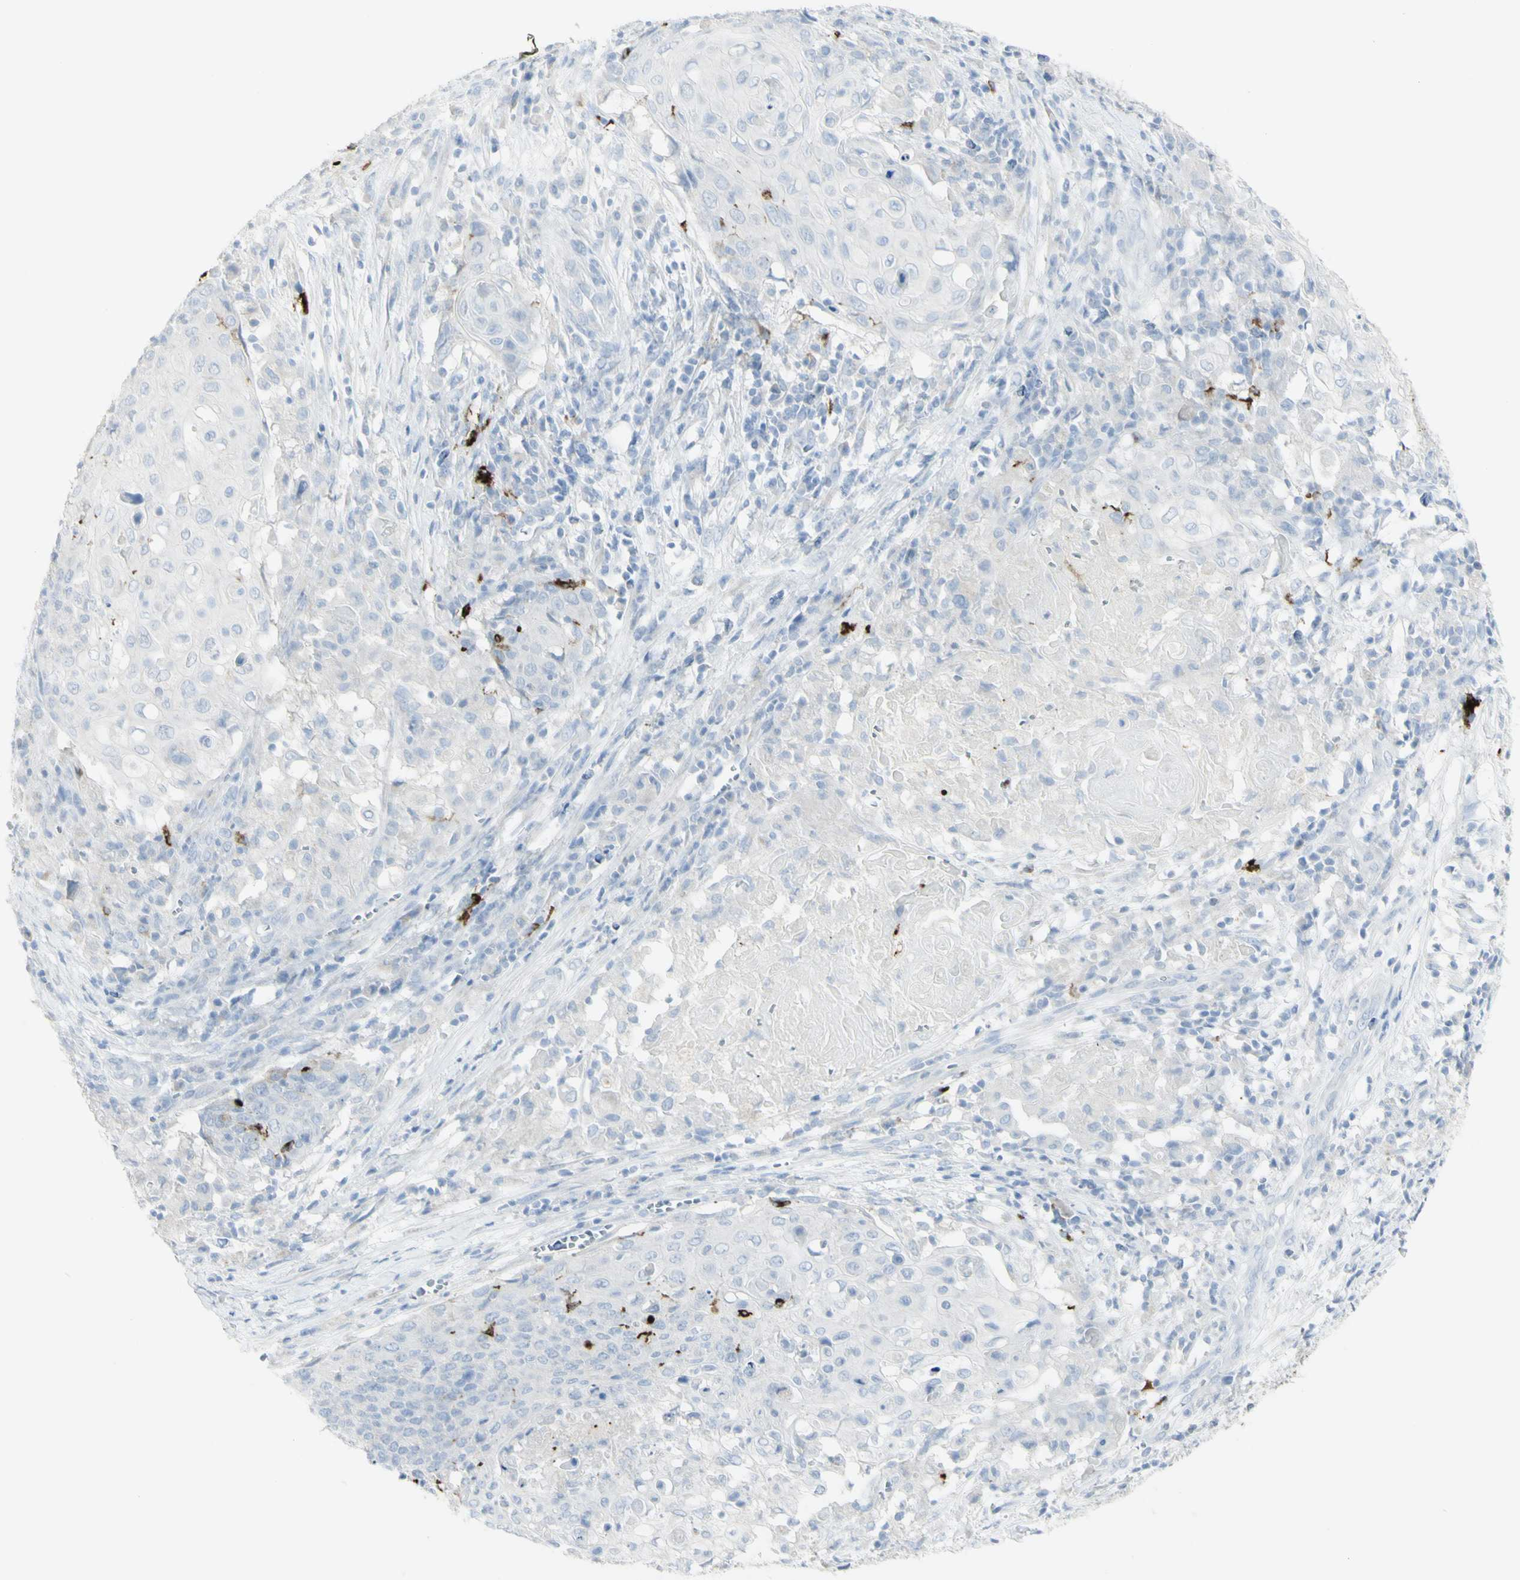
{"staining": {"intensity": "negative", "quantity": "none", "location": "none"}, "tissue": "cervical cancer", "cell_type": "Tumor cells", "image_type": "cancer", "snomed": [{"axis": "morphology", "description": "Squamous cell carcinoma, NOS"}, {"axis": "topography", "description": "Cervix"}], "caption": "Cervical cancer (squamous cell carcinoma) stained for a protein using IHC demonstrates no staining tumor cells.", "gene": "CD207", "patient": {"sex": "female", "age": 39}}